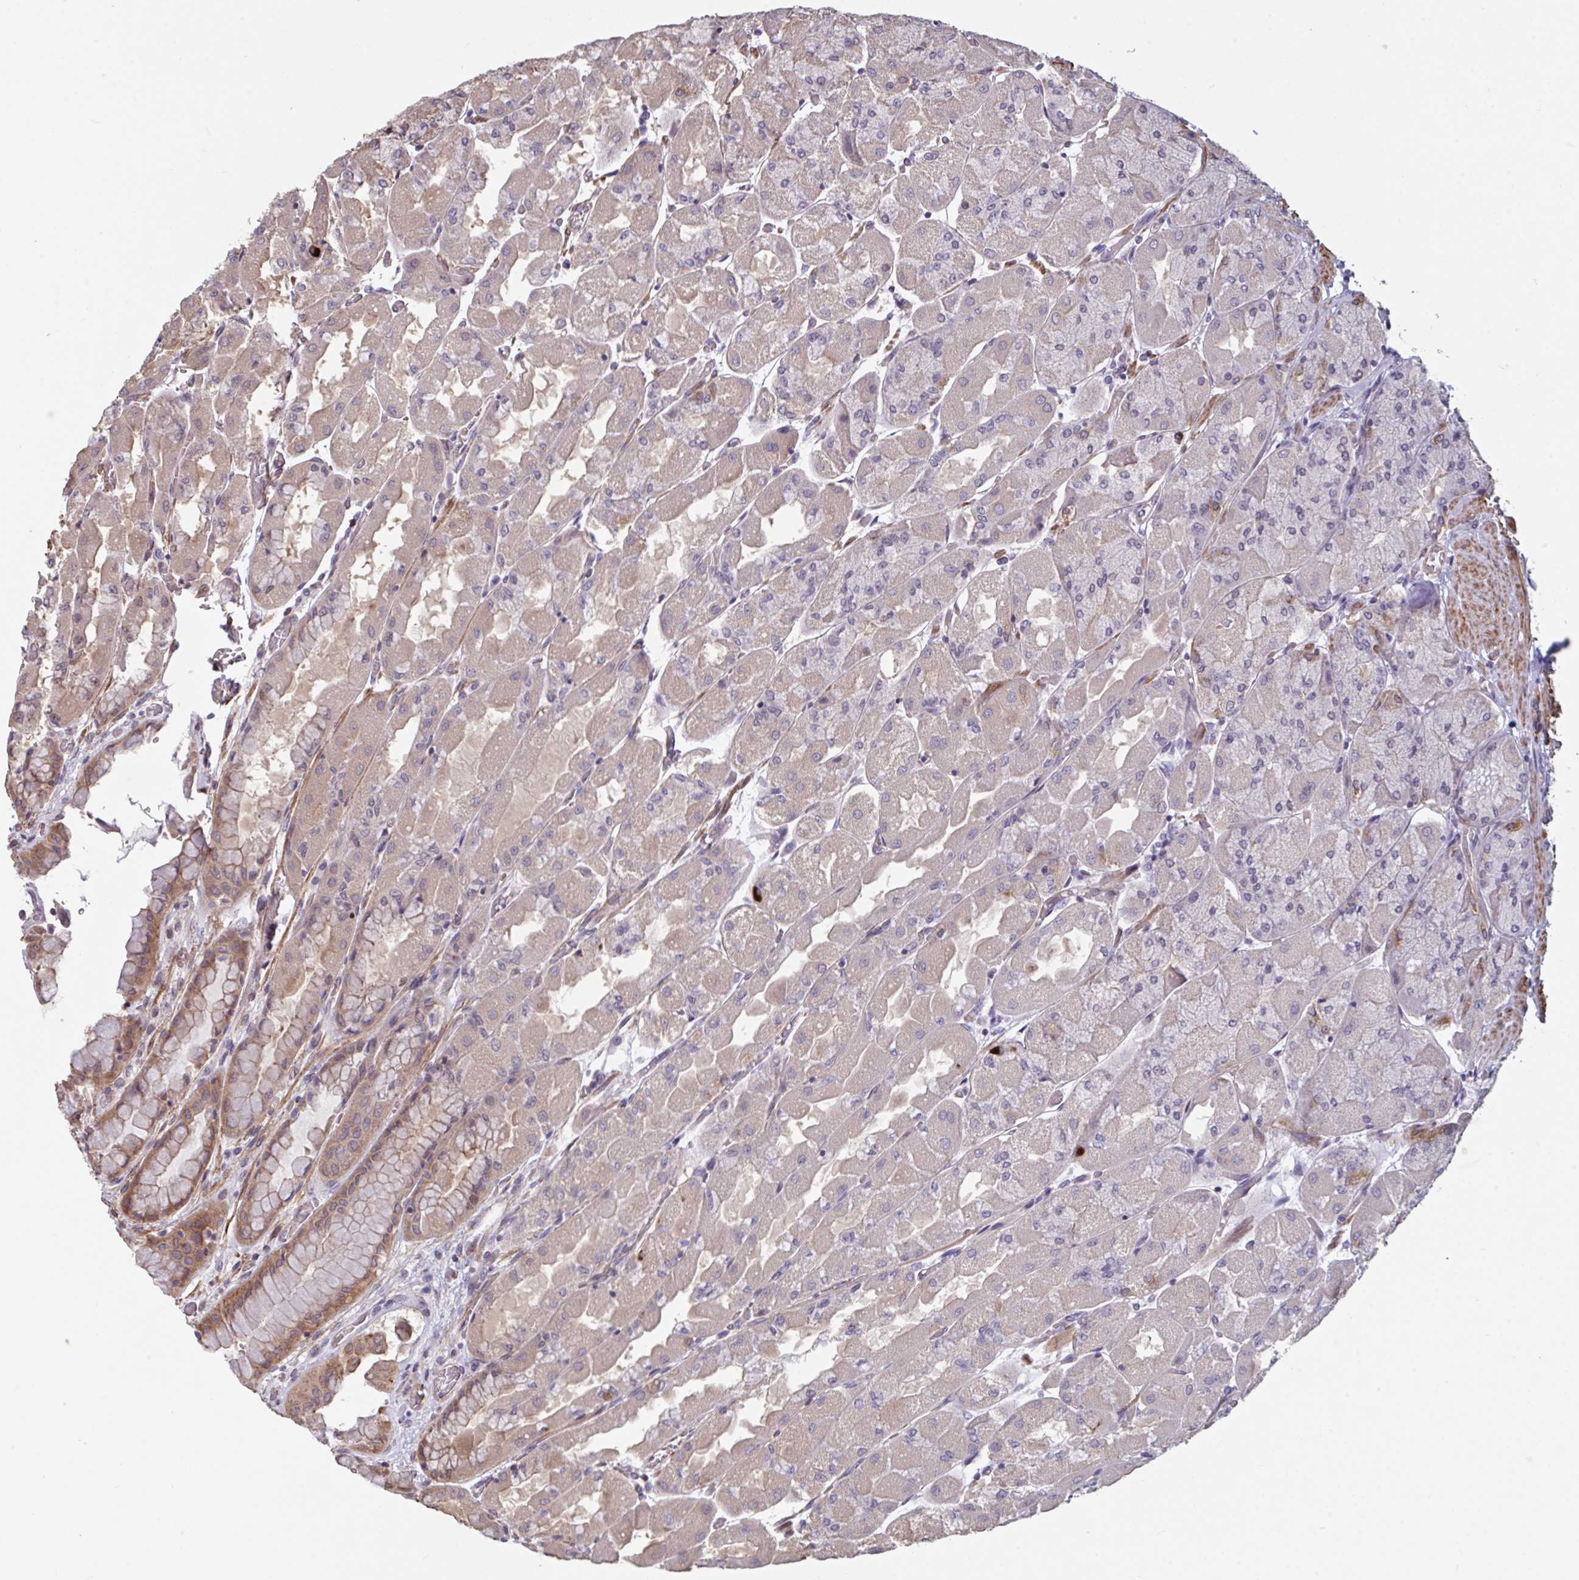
{"staining": {"intensity": "moderate", "quantity": "<25%", "location": "cytoplasmic/membranous,nuclear"}, "tissue": "stomach", "cell_type": "Glandular cells", "image_type": "normal", "snomed": [{"axis": "morphology", "description": "Normal tissue, NOS"}, {"axis": "topography", "description": "Stomach"}], "caption": "High-power microscopy captured an IHC micrograph of normal stomach, revealing moderate cytoplasmic/membranous,nuclear staining in approximately <25% of glandular cells.", "gene": "IPO5", "patient": {"sex": "female", "age": 61}}